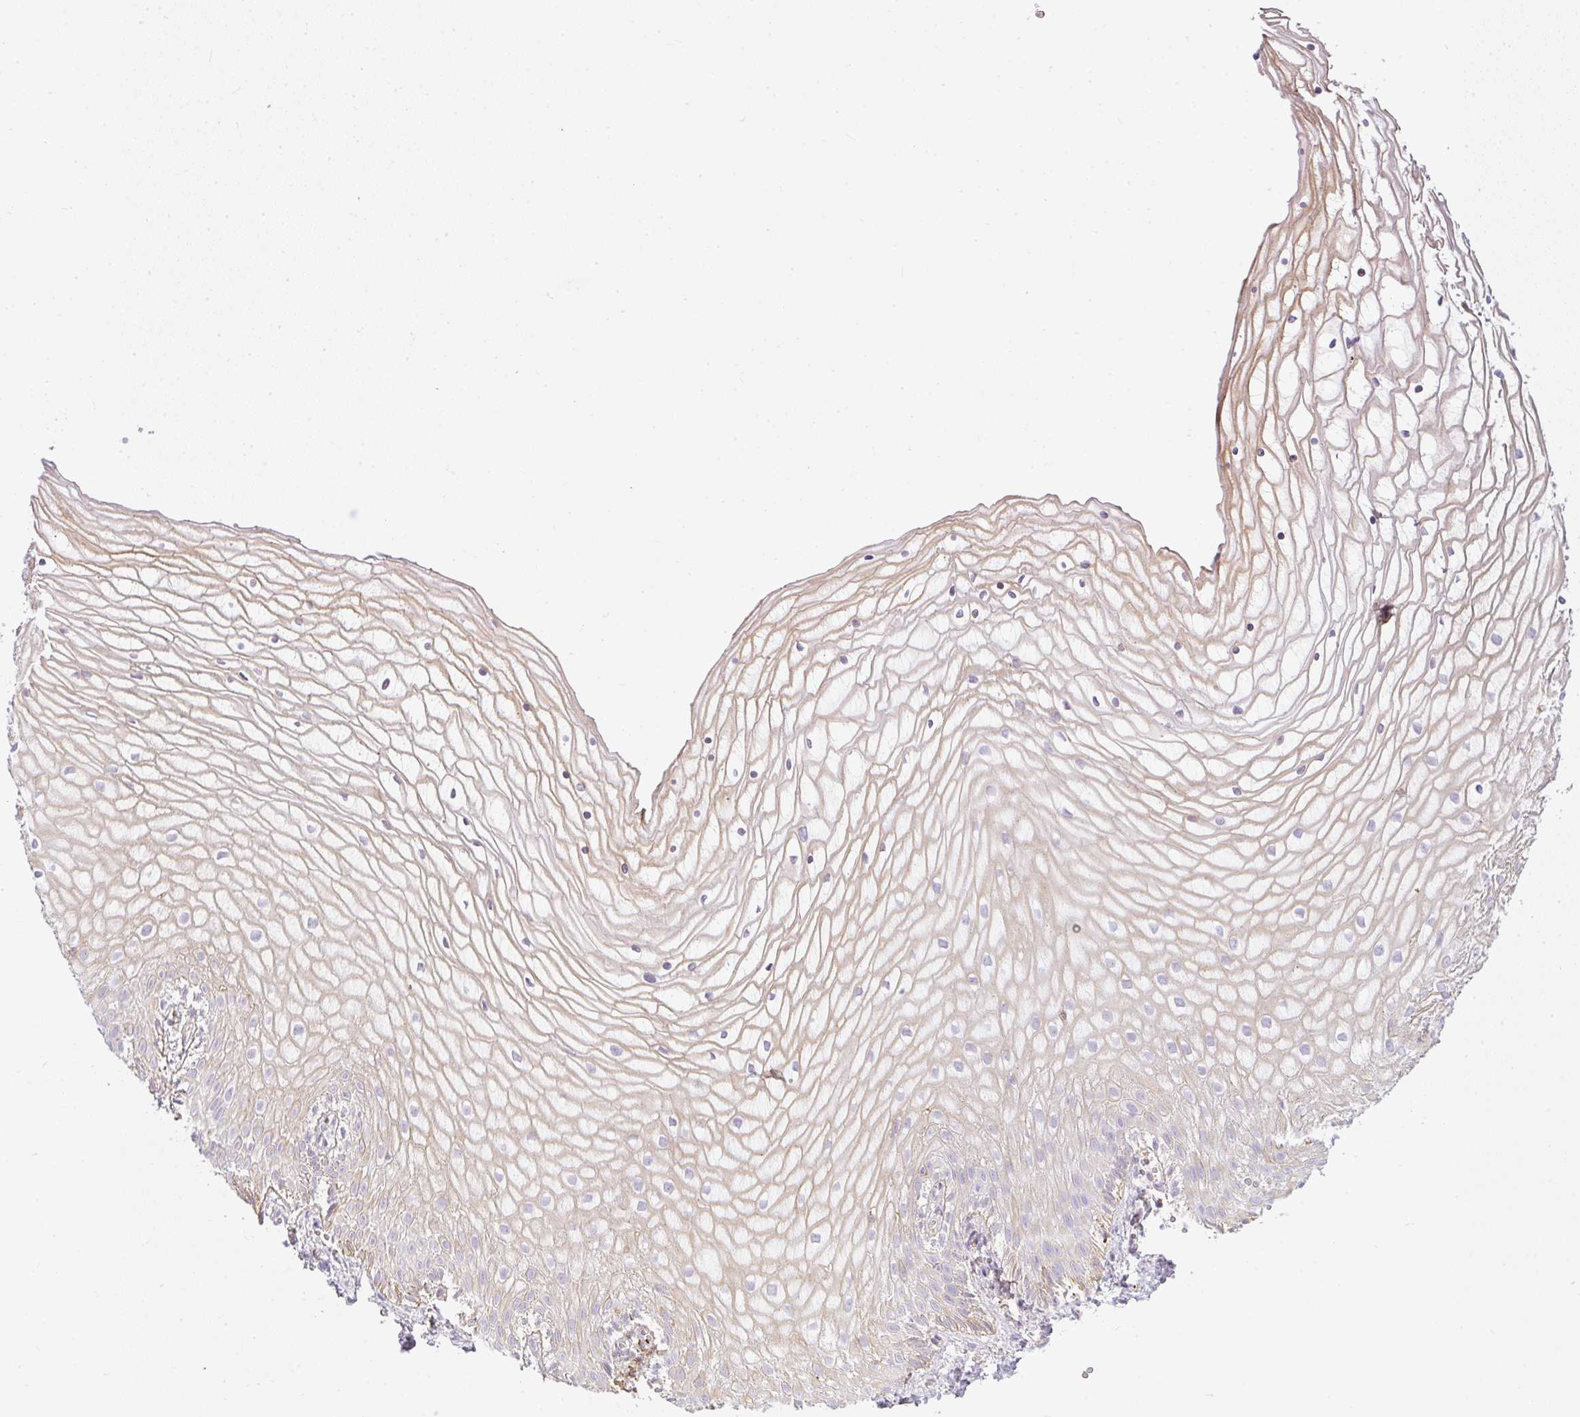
{"staining": {"intensity": "moderate", "quantity": "25%-75%", "location": "cytoplasmic/membranous"}, "tissue": "vagina", "cell_type": "Squamous epithelial cells", "image_type": "normal", "snomed": [{"axis": "morphology", "description": "Normal tissue, NOS"}, {"axis": "topography", "description": "Vagina"}], "caption": "About 25%-75% of squamous epithelial cells in normal human vagina display moderate cytoplasmic/membranous protein expression as visualized by brown immunohistochemical staining.", "gene": "SULF1", "patient": {"sex": "female", "age": 56}}